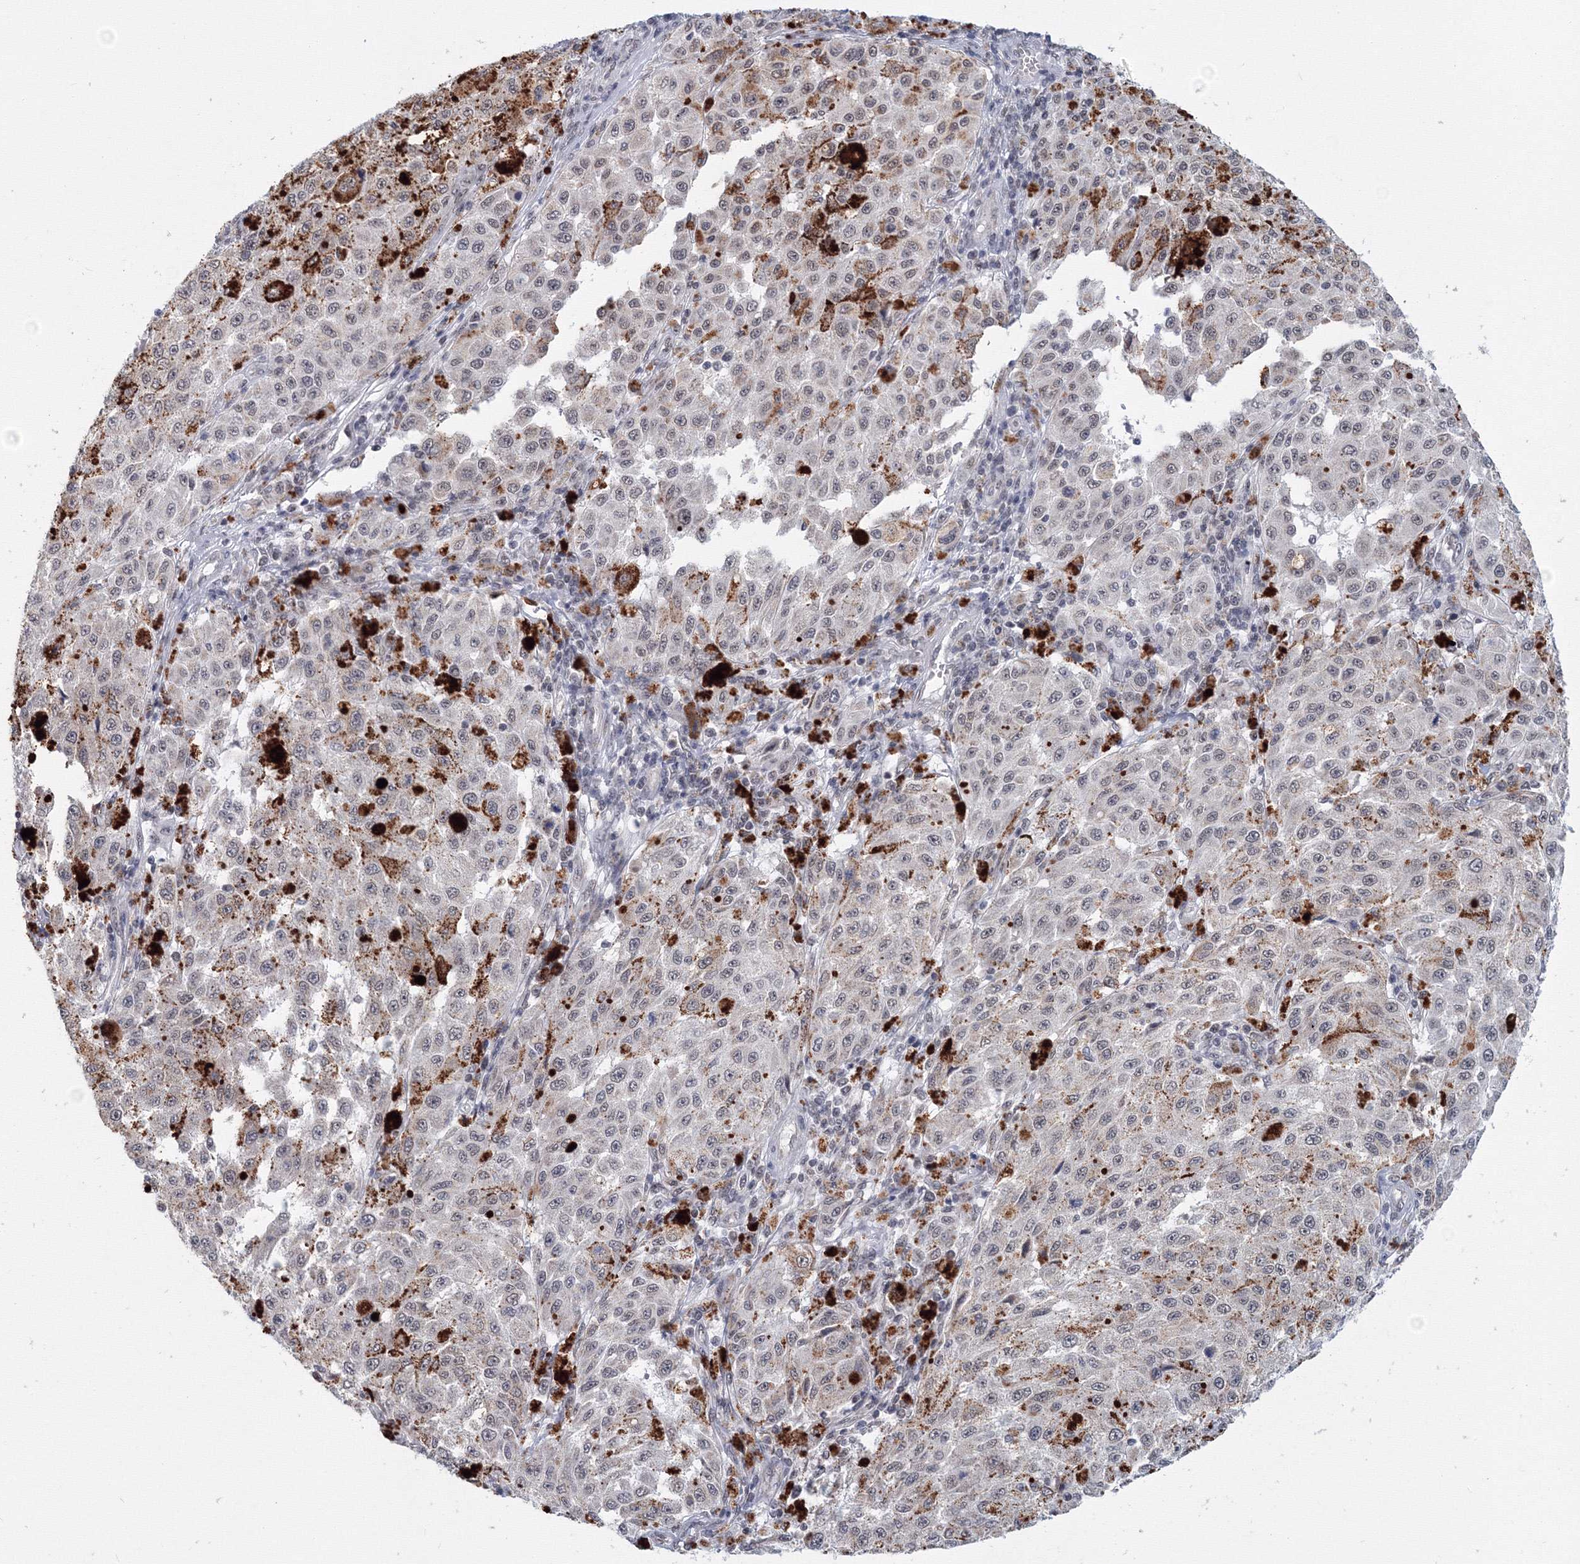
{"staining": {"intensity": "negative", "quantity": "none", "location": "none"}, "tissue": "melanoma", "cell_type": "Tumor cells", "image_type": "cancer", "snomed": [{"axis": "morphology", "description": "Malignant melanoma, NOS"}, {"axis": "topography", "description": "Skin"}], "caption": "There is no significant expression in tumor cells of malignant melanoma.", "gene": "SF3B6", "patient": {"sex": "female", "age": 64}}